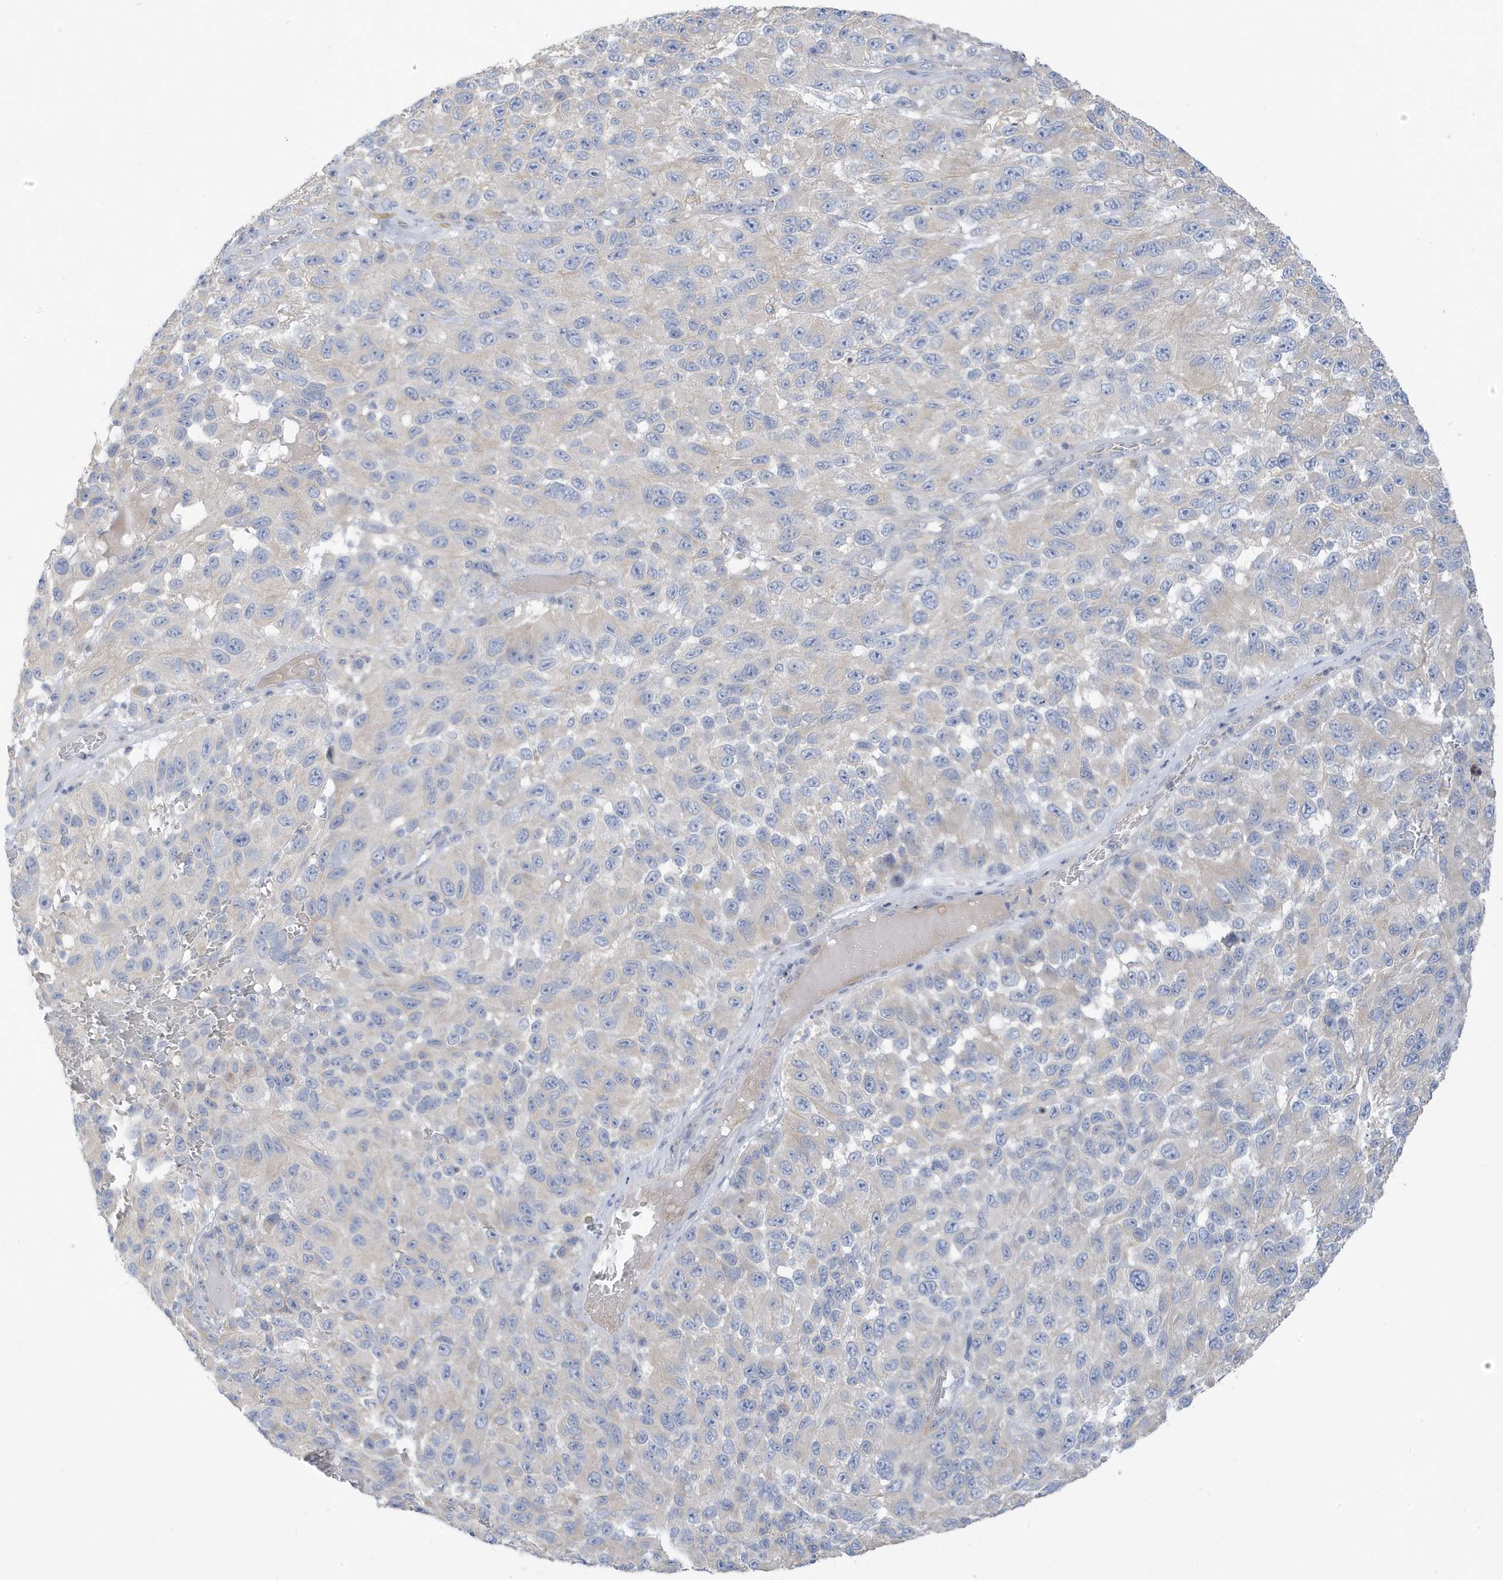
{"staining": {"intensity": "negative", "quantity": "none", "location": "none"}, "tissue": "melanoma", "cell_type": "Tumor cells", "image_type": "cancer", "snomed": [{"axis": "morphology", "description": "Malignant melanoma, NOS"}, {"axis": "topography", "description": "Skin"}], "caption": "DAB (3,3'-diaminobenzidine) immunohistochemical staining of melanoma exhibits no significant positivity in tumor cells.", "gene": "ATP13A5", "patient": {"sex": "female", "age": 96}}